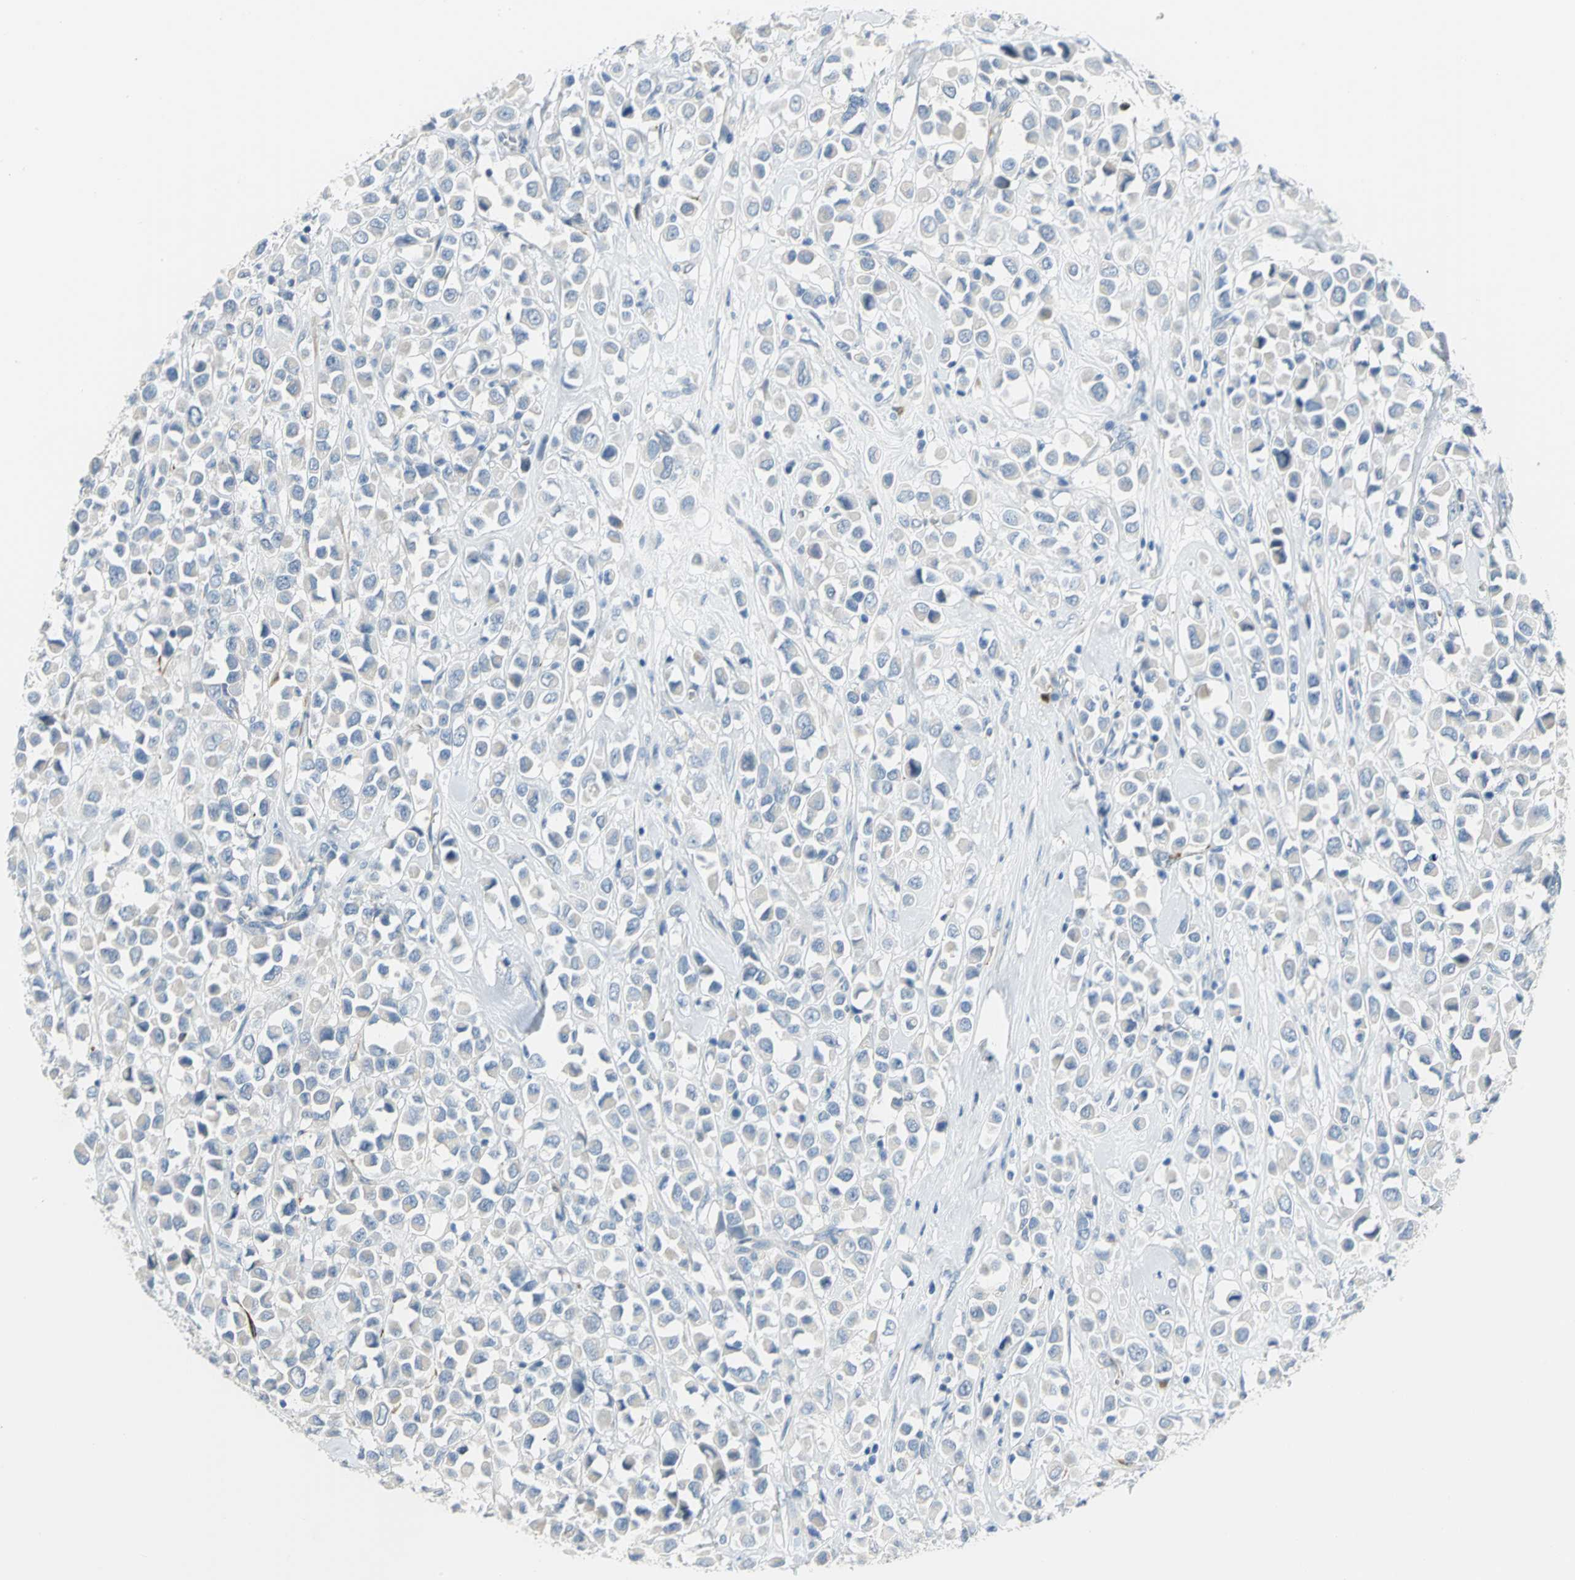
{"staining": {"intensity": "negative", "quantity": "none", "location": "none"}, "tissue": "breast cancer", "cell_type": "Tumor cells", "image_type": "cancer", "snomed": [{"axis": "morphology", "description": "Duct carcinoma"}, {"axis": "topography", "description": "Breast"}], "caption": "Tumor cells are negative for protein expression in human intraductal carcinoma (breast).", "gene": "ALOX15", "patient": {"sex": "female", "age": 61}}